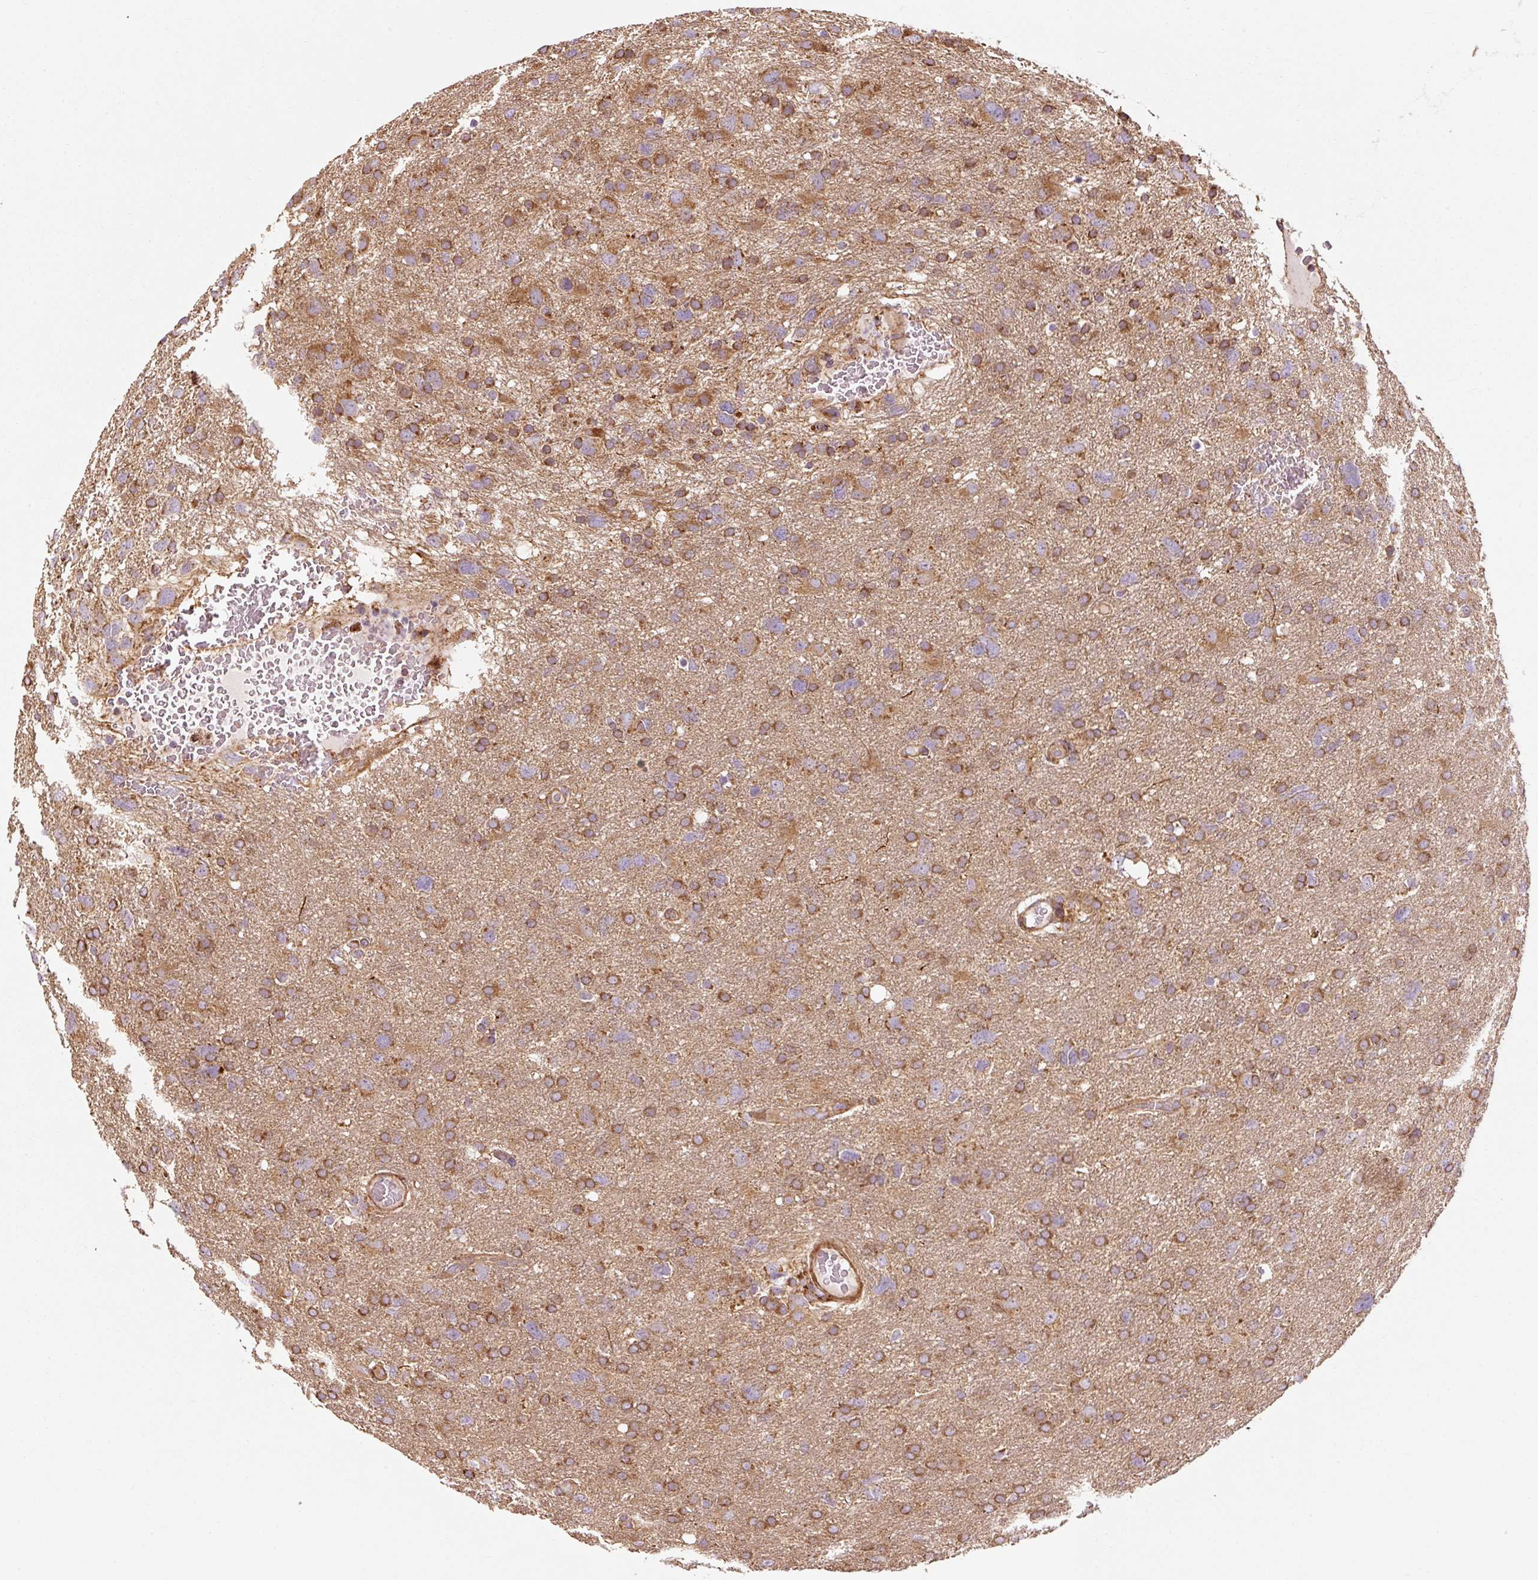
{"staining": {"intensity": "moderate", "quantity": ">75%", "location": "cytoplasmic/membranous"}, "tissue": "glioma", "cell_type": "Tumor cells", "image_type": "cancer", "snomed": [{"axis": "morphology", "description": "Glioma, malignant, High grade"}, {"axis": "topography", "description": "Brain"}], "caption": "A micrograph of human high-grade glioma (malignant) stained for a protein displays moderate cytoplasmic/membranous brown staining in tumor cells.", "gene": "ISCU", "patient": {"sex": "male", "age": 61}}